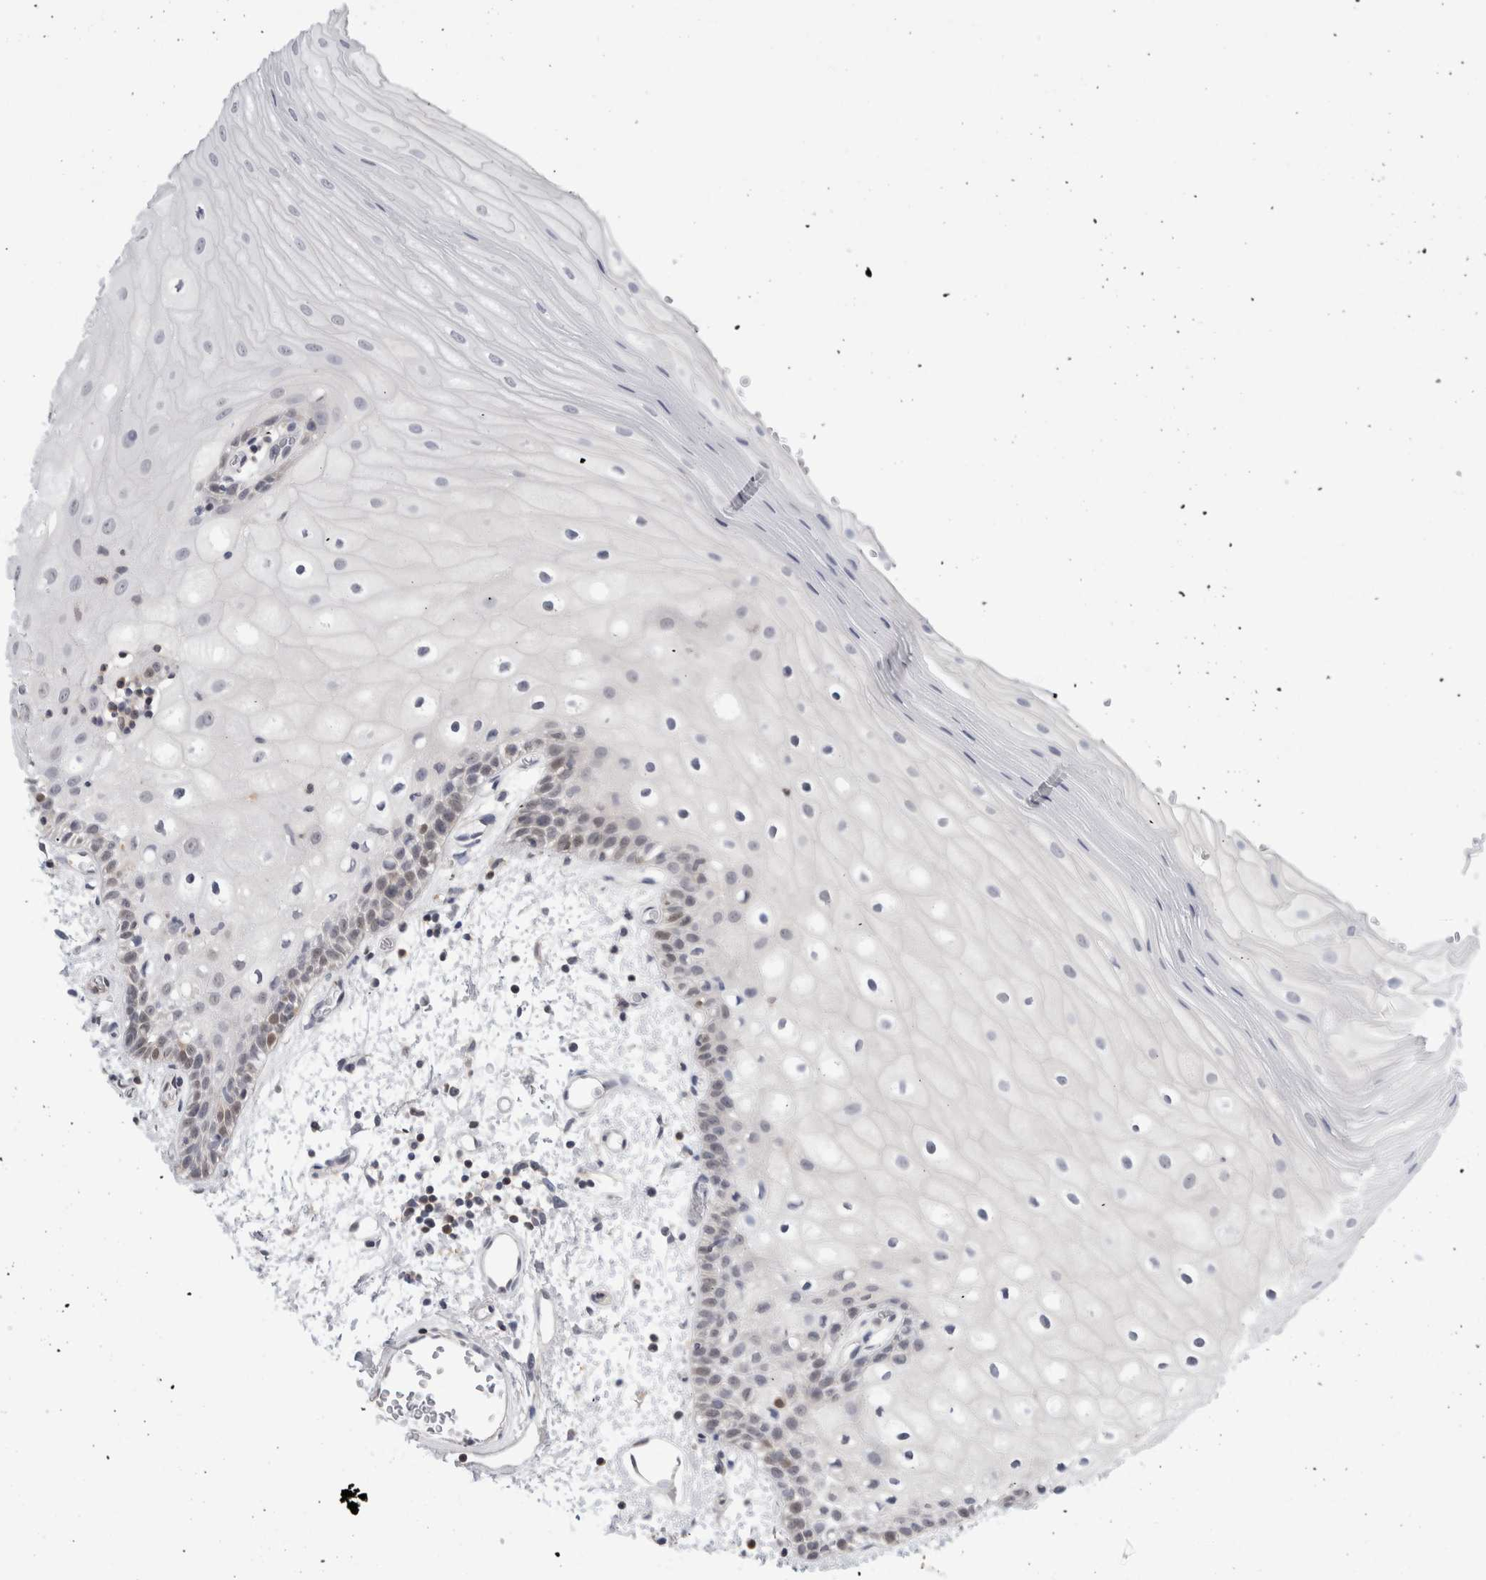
{"staining": {"intensity": "weak", "quantity": "<25%", "location": "cytoplasmic/membranous"}, "tissue": "oral mucosa", "cell_type": "Squamous epithelial cells", "image_type": "normal", "snomed": [{"axis": "morphology", "description": "Normal tissue, NOS"}, {"axis": "topography", "description": "Oral tissue"}], "caption": "This is an immunohistochemistry (IHC) micrograph of unremarkable oral mucosa. There is no expression in squamous epithelial cells.", "gene": "CASP6", "patient": {"sex": "male", "age": 52}}